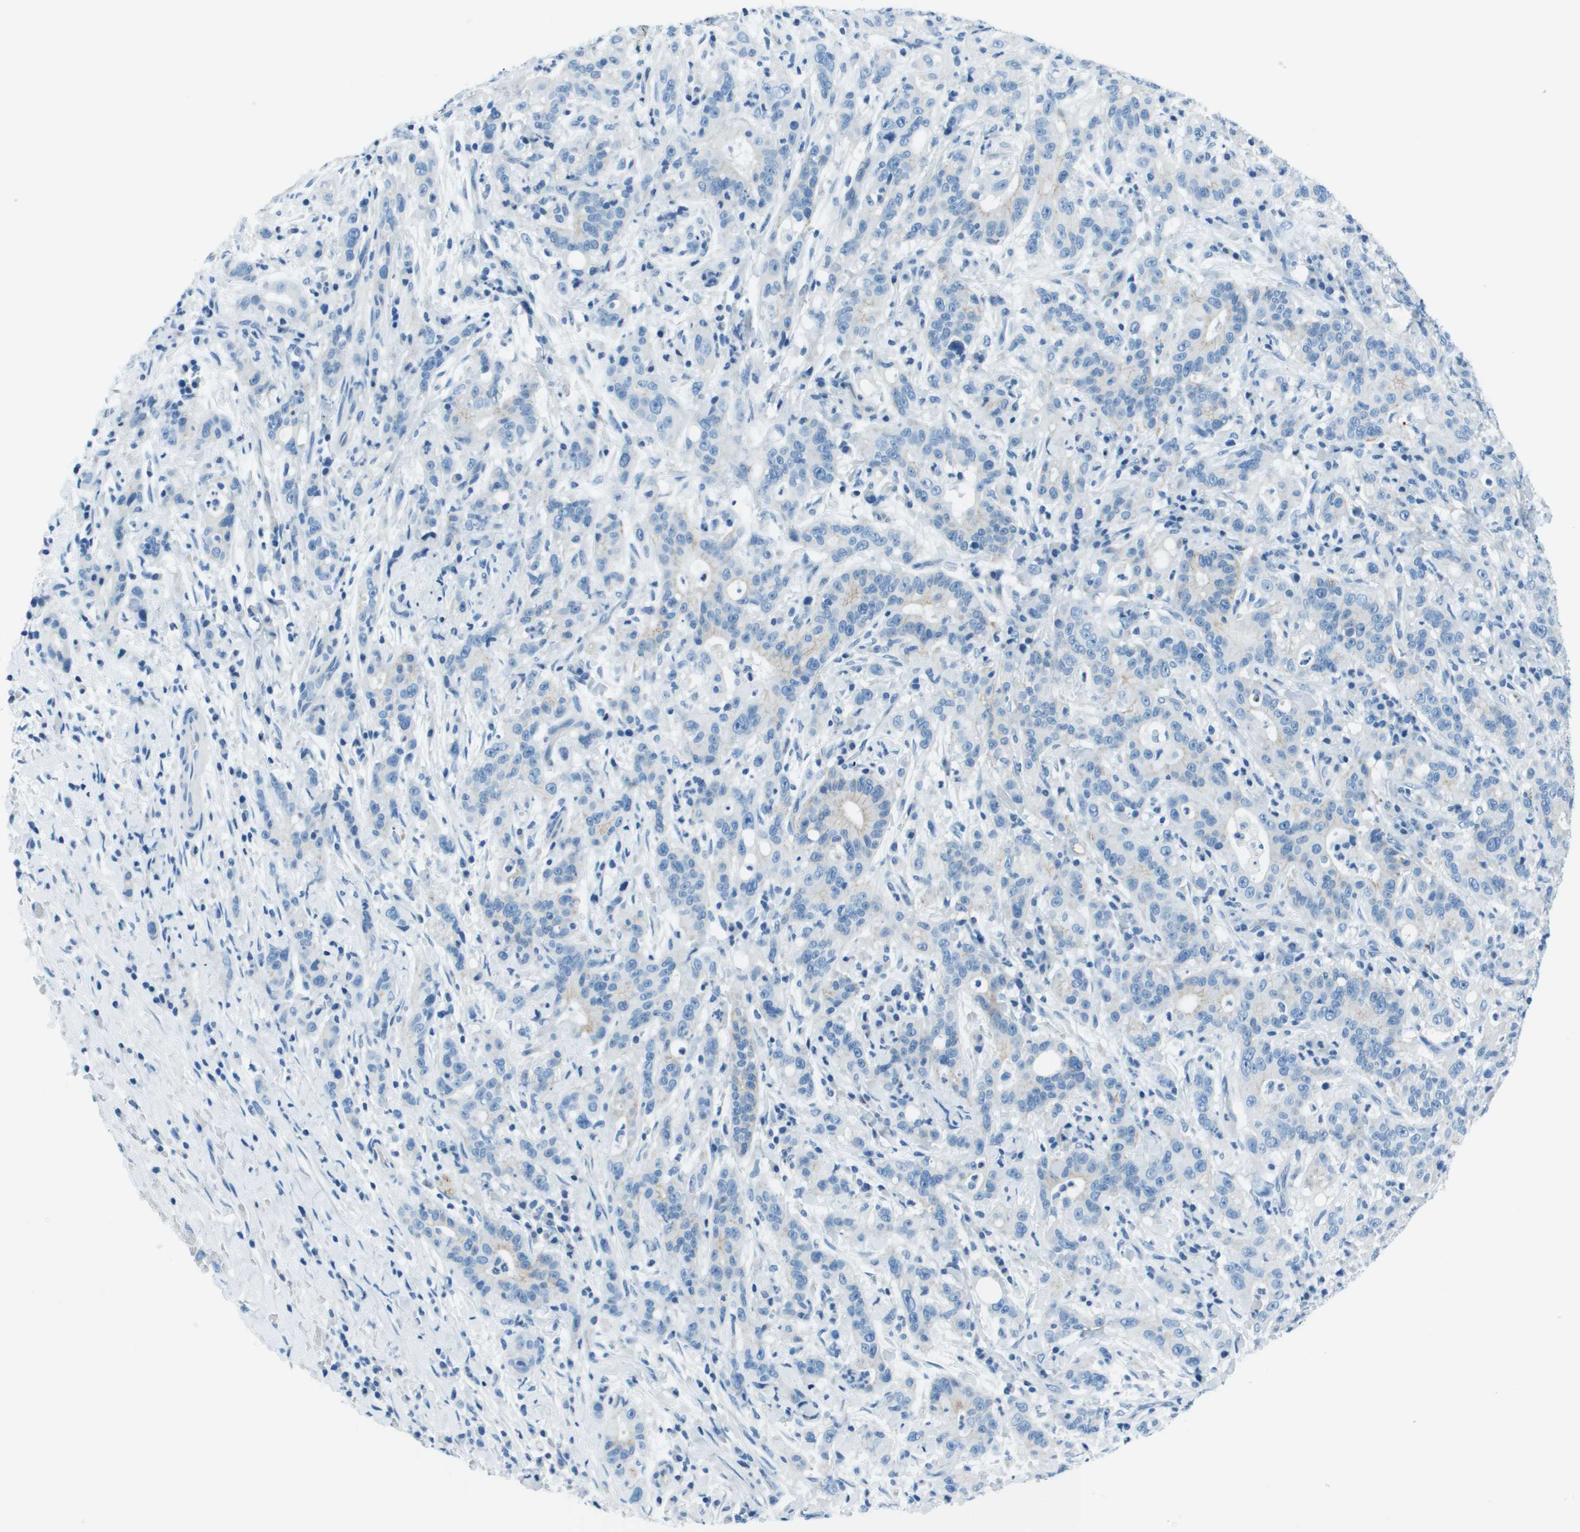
{"staining": {"intensity": "weak", "quantity": "<25%", "location": "cytoplasmic/membranous"}, "tissue": "liver cancer", "cell_type": "Tumor cells", "image_type": "cancer", "snomed": [{"axis": "morphology", "description": "Cholangiocarcinoma"}, {"axis": "topography", "description": "Liver"}], "caption": "This is an immunohistochemistry histopathology image of human cholangiocarcinoma (liver). There is no positivity in tumor cells.", "gene": "SLC16A10", "patient": {"sex": "female", "age": 38}}